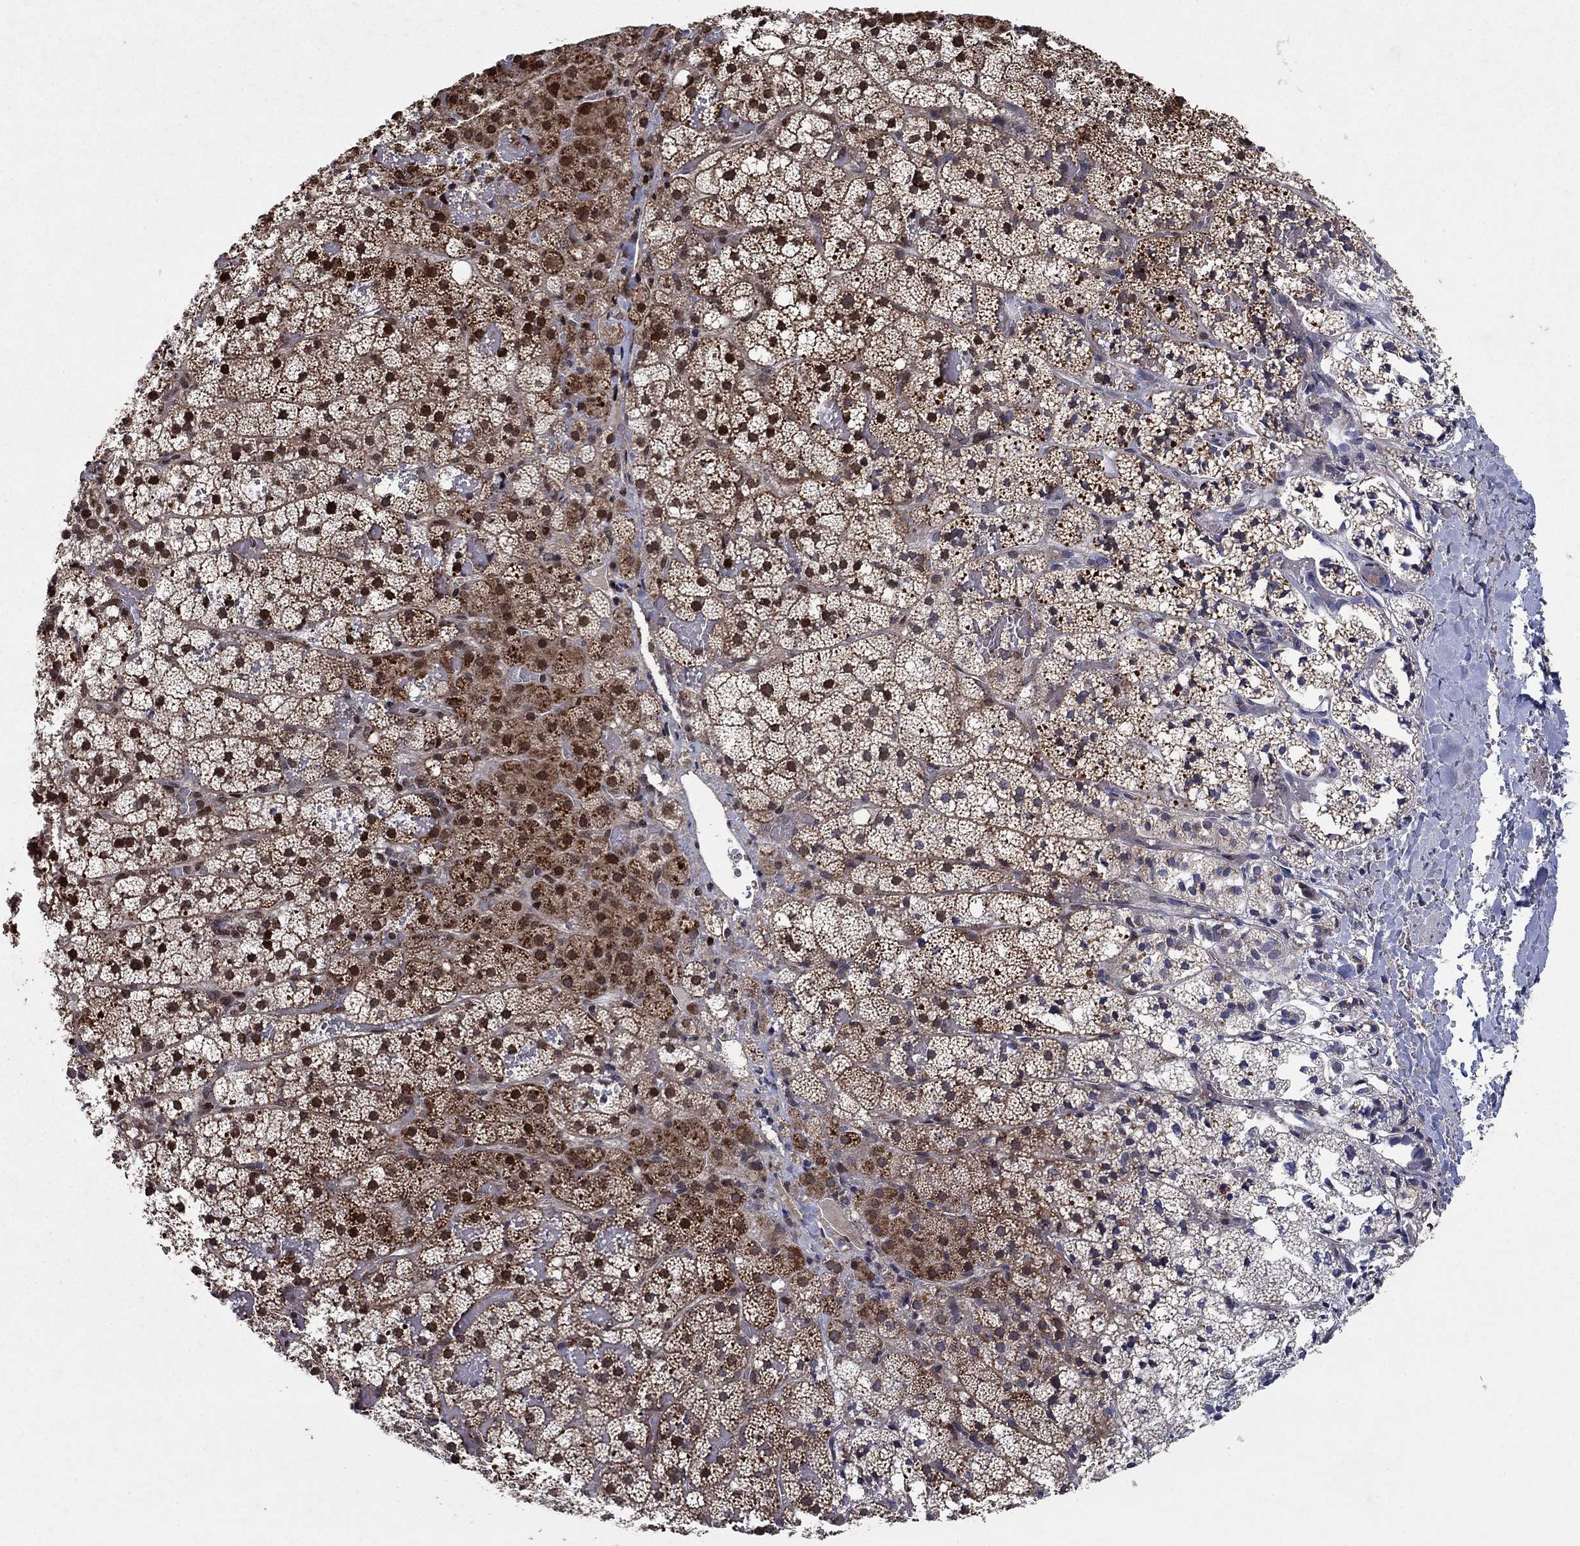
{"staining": {"intensity": "strong", "quantity": "25%-75%", "location": "cytoplasmic/membranous,nuclear"}, "tissue": "adrenal gland", "cell_type": "Glandular cells", "image_type": "normal", "snomed": [{"axis": "morphology", "description": "Normal tissue, NOS"}, {"axis": "topography", "description": "Adrenal gland"}], "caption": "This photomicrograph shows normal adrenal gland stained with IHC to label a protein in brown. The cytoplasmic/membranous,nuclear of glandular cells show strong positivity for the protein. Nuclei are counter-stained blue.", "gene": "PRICKLE4", "patient": {"sex": "male", "age": 53}}